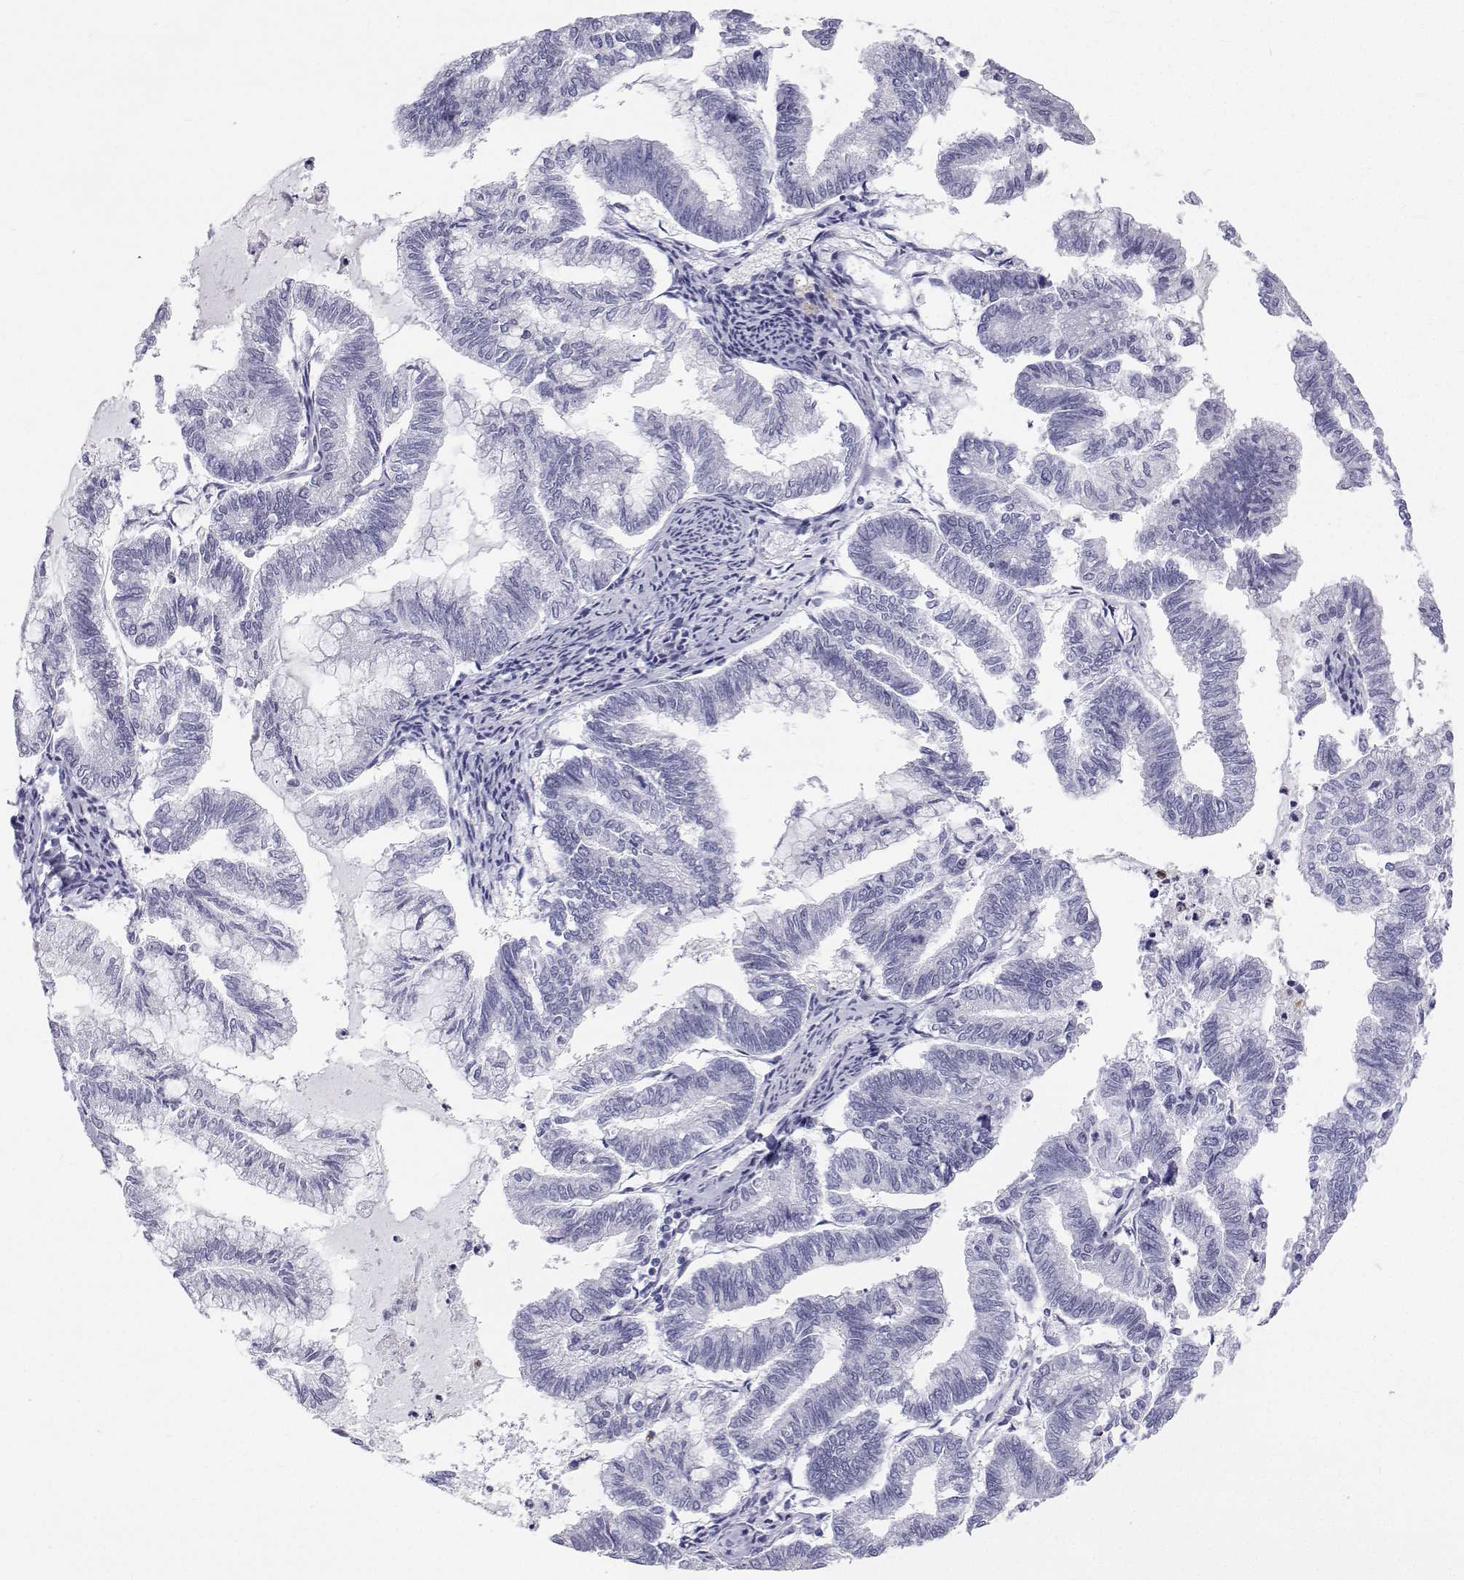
{"staining": {"intensity": "negative", "quantity": "none", "location": "none"}, "tissue": "endometrial cancer", "cell_type": "Tumor cells", "image_type": "cancer", "snomed": [{"axis": "morphology", "description": "Adenocarcinoma, NOS"}, {"axis": "topography", "description": "Endometrium"}], "caption": "Tumor cells are negative for brown protein staining in endometrial cancer.", "gene": "SFTPB", "patient": {"sex": "female", "age": 79}}